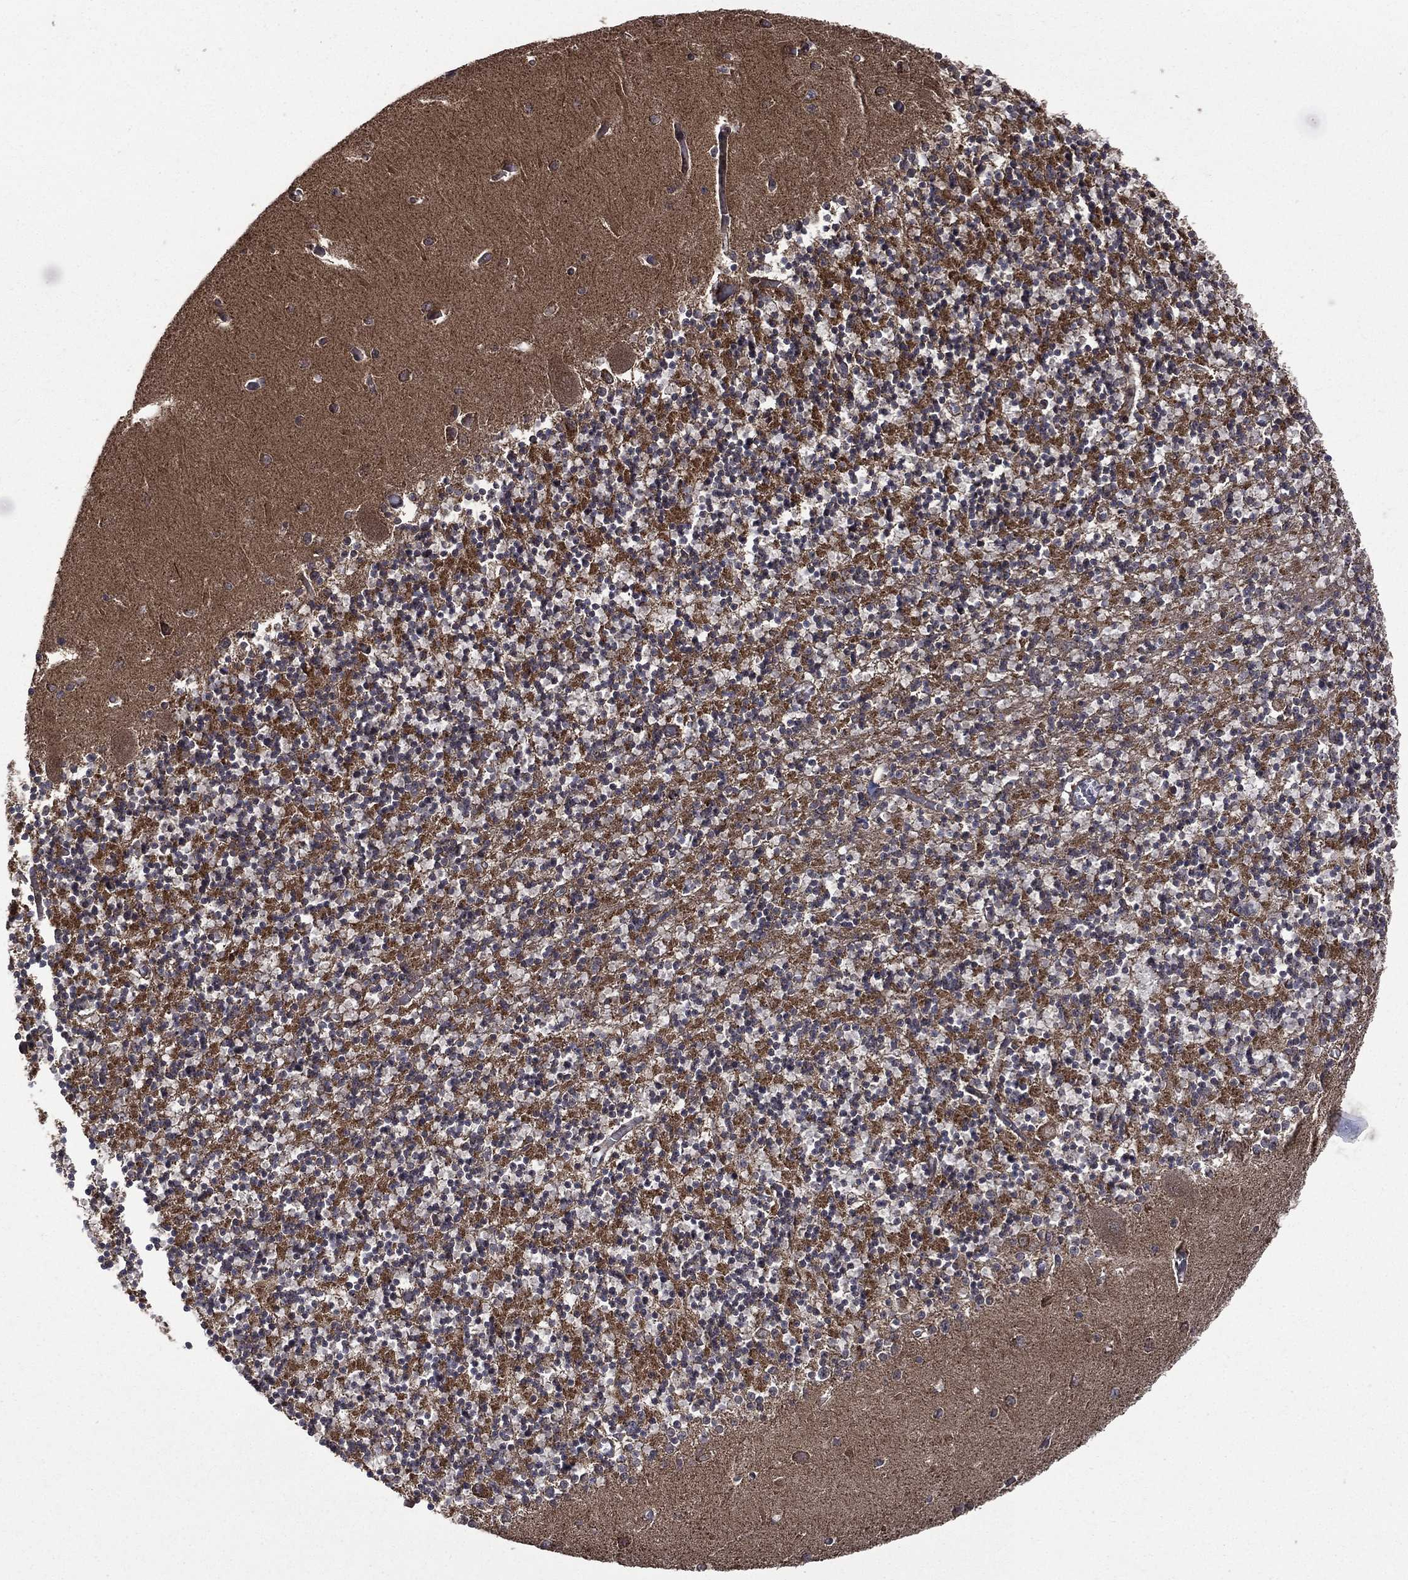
{"staining": {"intensity": "strong", "quantity": "<25%", "location": "nuclear"}, "tissue": "cerebellum", "cell_type": "Cells in granular layer", "image_type": "normal", "snomed": [{"axis": "morphology", "description": "Normal tissue, NOS"}, {"axis": "topography", "description": "Cerebellum"}], "caption": "A medium amount of strong nuclear staining is present in about <25% of cells in granular layer in unremarkable cerebellum.", "gene": "GIMAP6", "patient": {"sex": "female", "age": 64}}